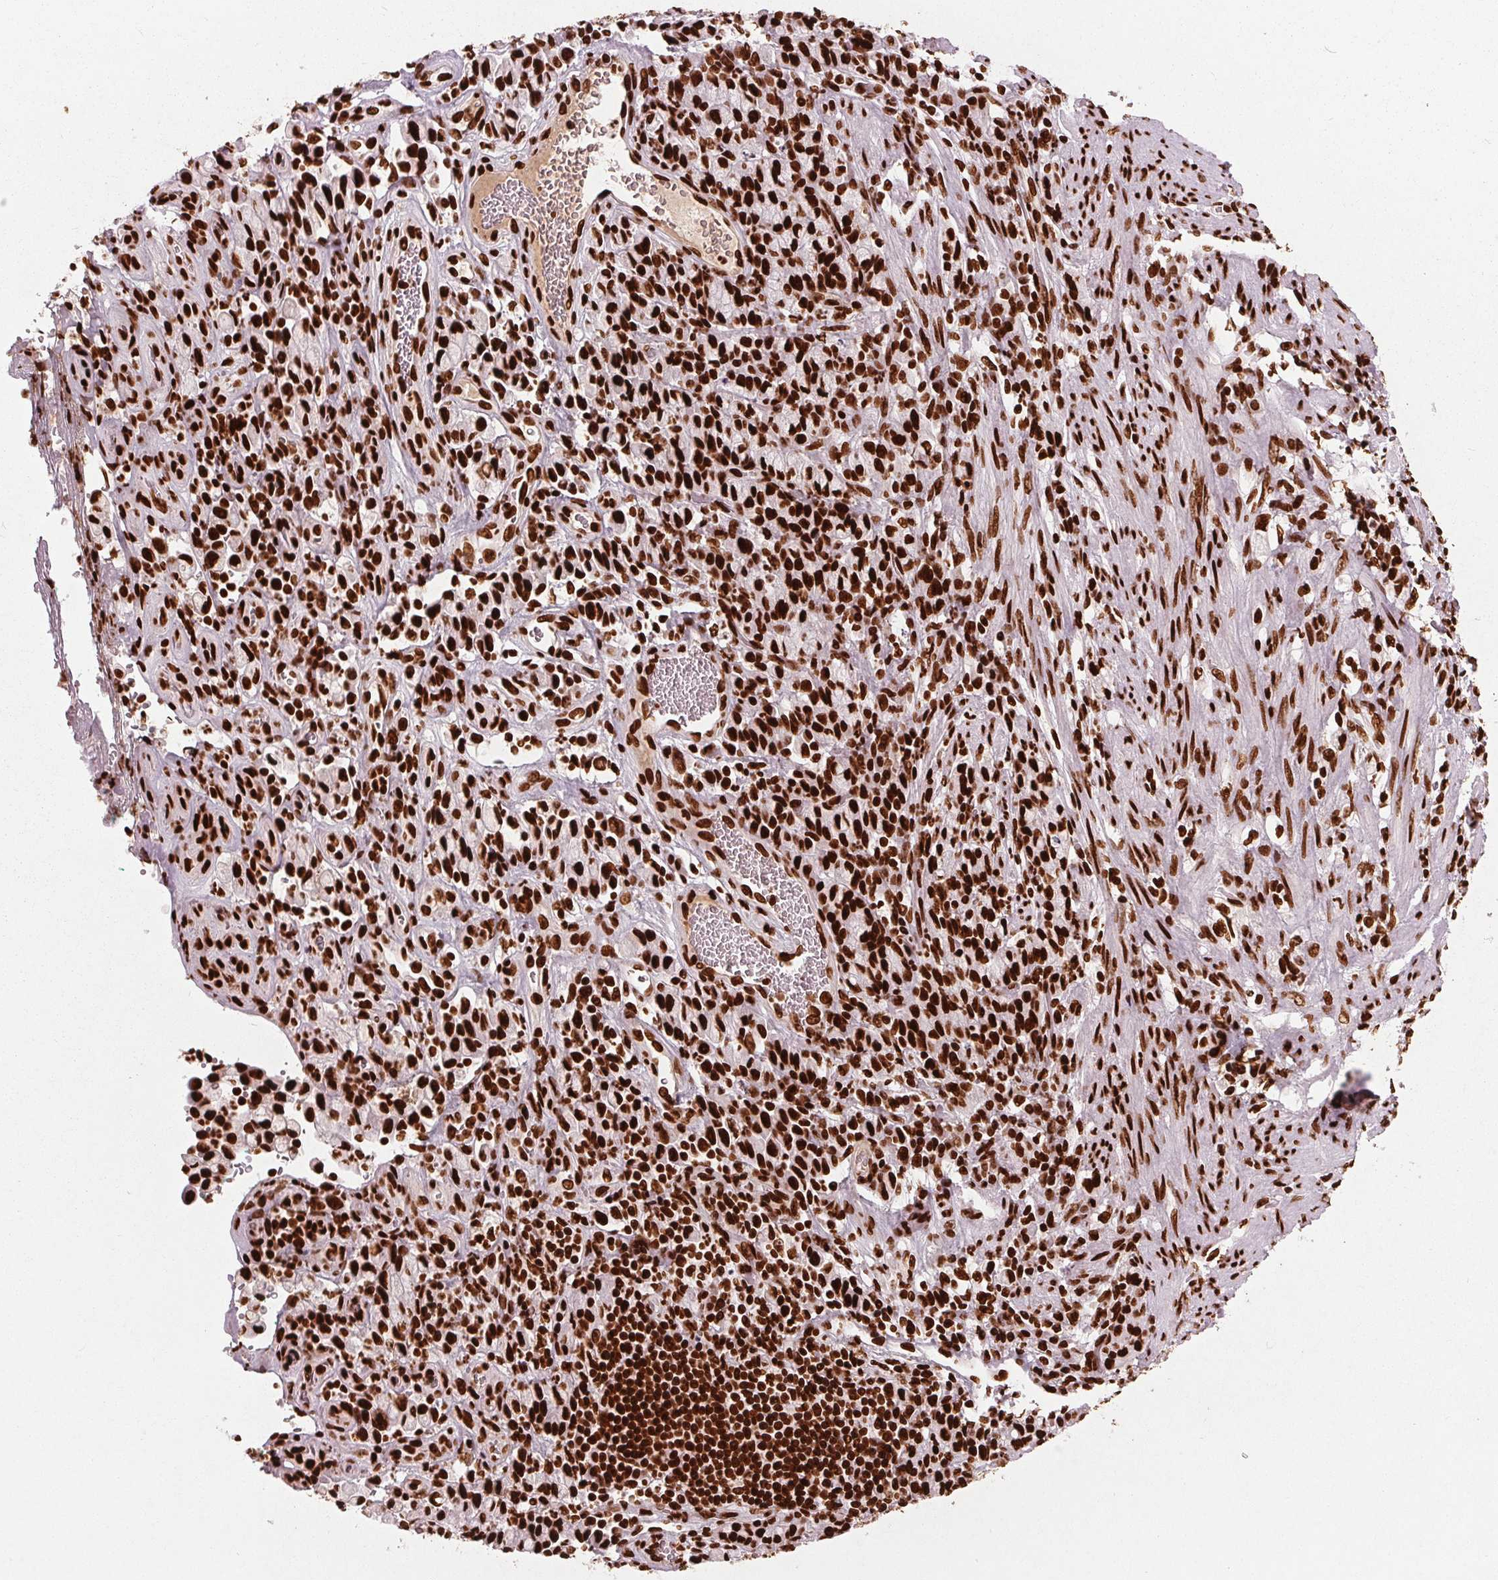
{"staining": {"intensity": "strong", "quantity": ">75%", "location": "nuclear"}, "tissue": "stomach cancer", "cell_type": "Tumor cells", "image_type": "cancer", "snomed": [{"axis": "morphology", "description": "Adenocarcinoma, NOS"}, {"axis": "topography", "description": "Stomach"}], "caption": "This image exhibits stomach cancer (adenocarcinoma) stained with IHC to label a protein in brown. The nuclear of tumor cells show strong positivity for the protein. Nuclei are counter-stained blue.", "gene": "BRD4", "patient": {"sex": "male", "age": 77}}